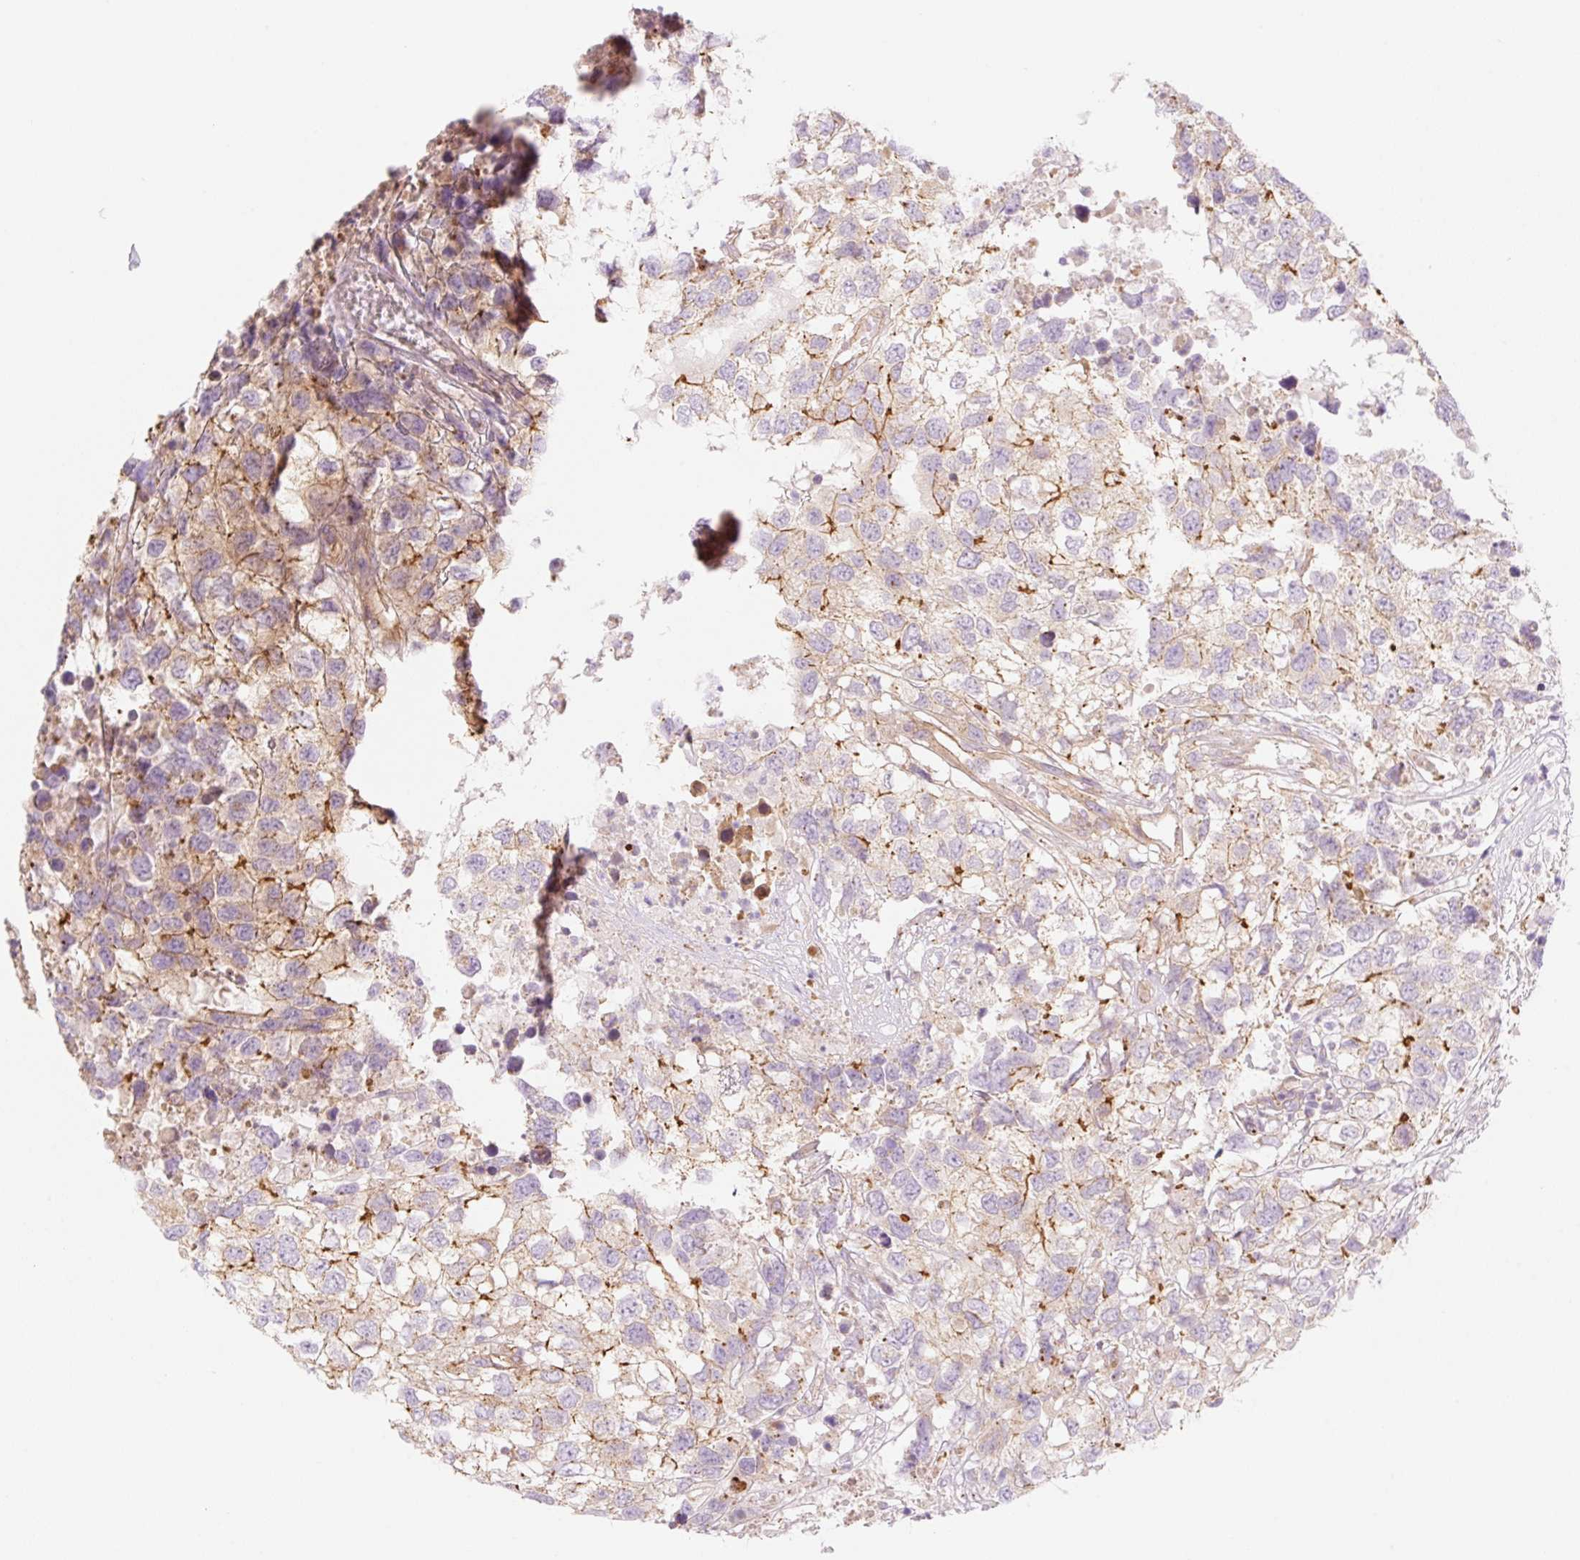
{"staining": {"intensity": "moderate", "quantity": "25%-75%", "location": "cytoplasmic/membranous"}, "tissue": "testis cancer", "cell_type": "Tumor cells", "image_type": "cancer", "snomed": [{"axis": "morphology", "description": "Carcinoma, Embryonal, NOS"}, {"axis": "topography", "description": "Testis"}], "caption": "A photomicrograph of human testis cancer stained for a protein displays moderate cytoplasmic/membranous brown staining in tumor cells.", "gene": "NLRP5", "patient": {"sex": "male", "age": 83}}